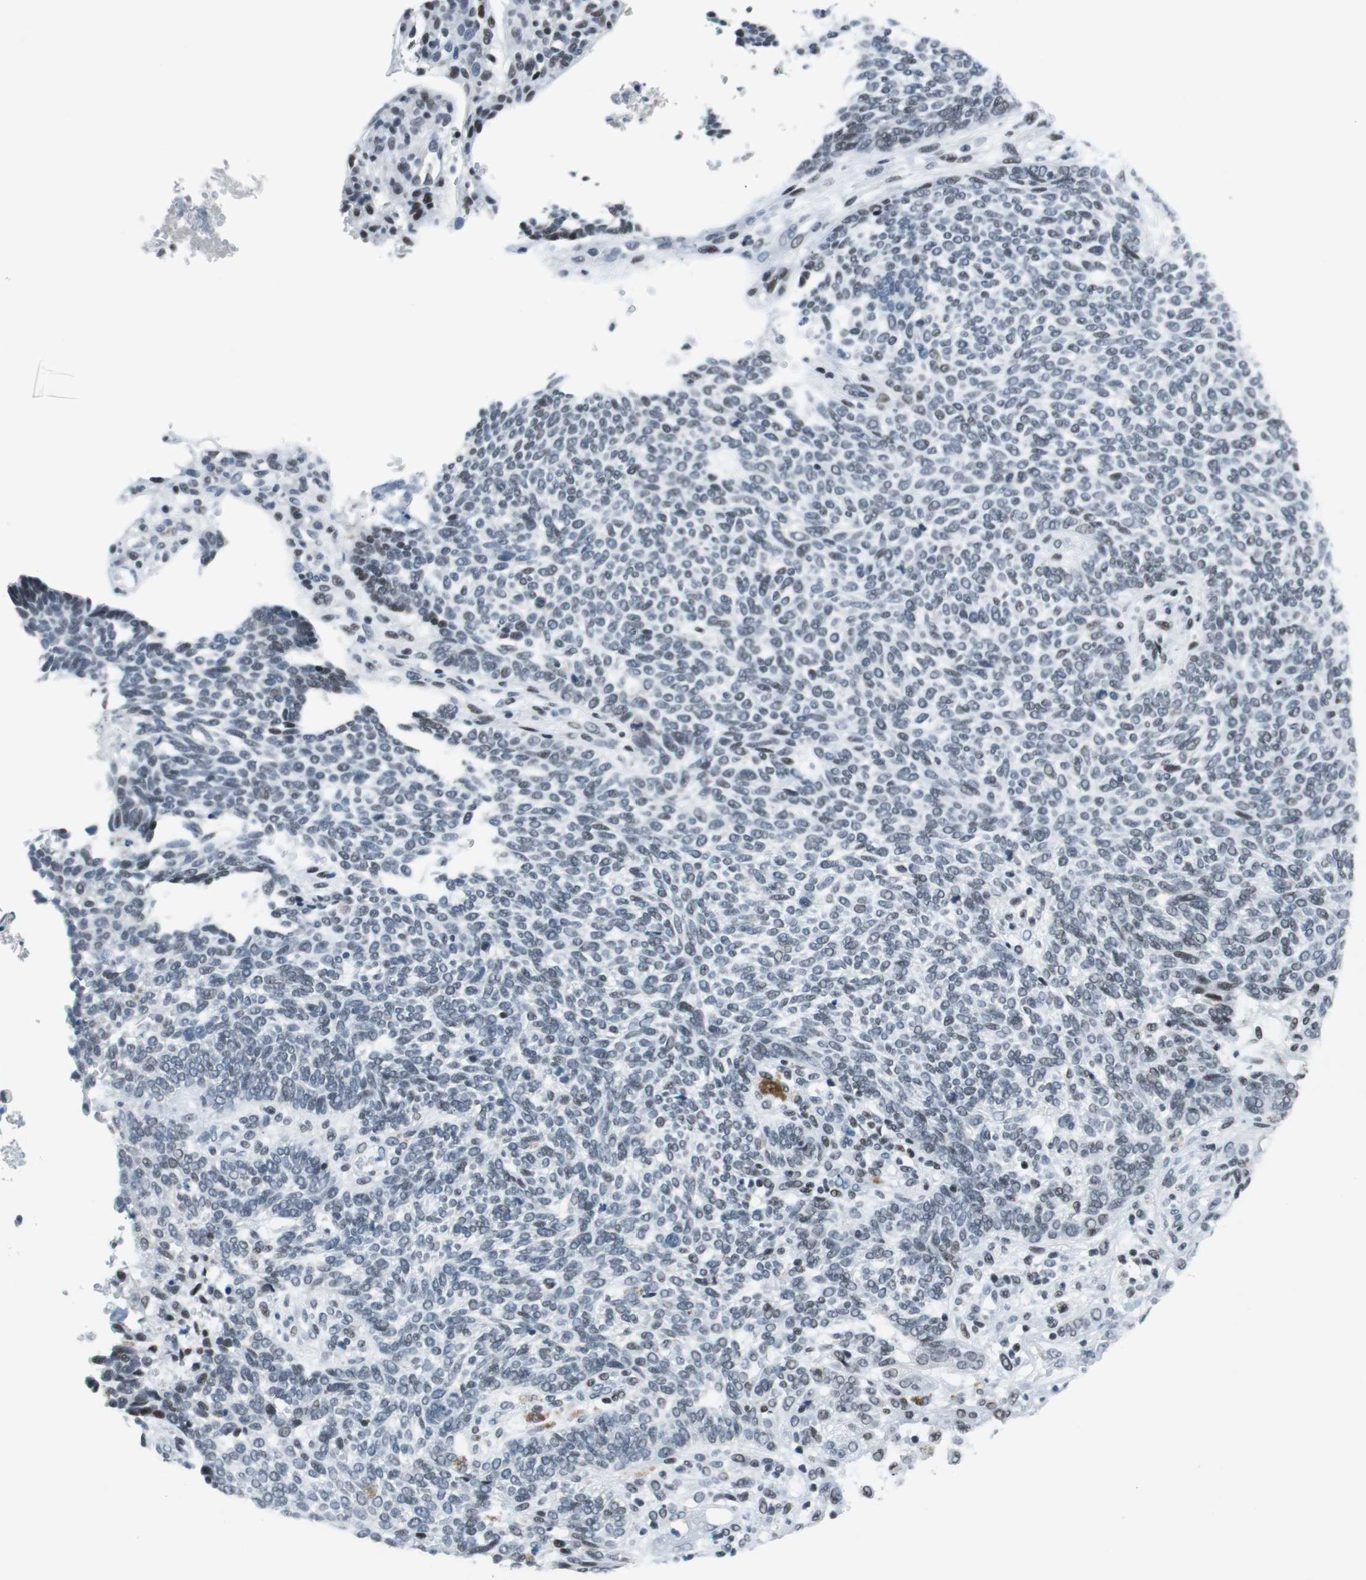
{"staining": {"intensity": "negative", "quantity": "none", "location": "none"}, "tissue": "skin cancer", "cell_type": "Tumor cells", "image_type": "cancer", "snomed": [{"axis": "morphology", "description": "Normal tissue, NOS"}, {"axis": "morphology", "description": "Basal cell carcinoma"}, {"axis": "topography", "description": "Skin"}], "caption": "This is an immunohistochemistry image of human skin basal cell carcinoma. There is no positivity in tumor cells.", "gene": "HDAC3", "patient": {"sex": "male", "age": 87}}